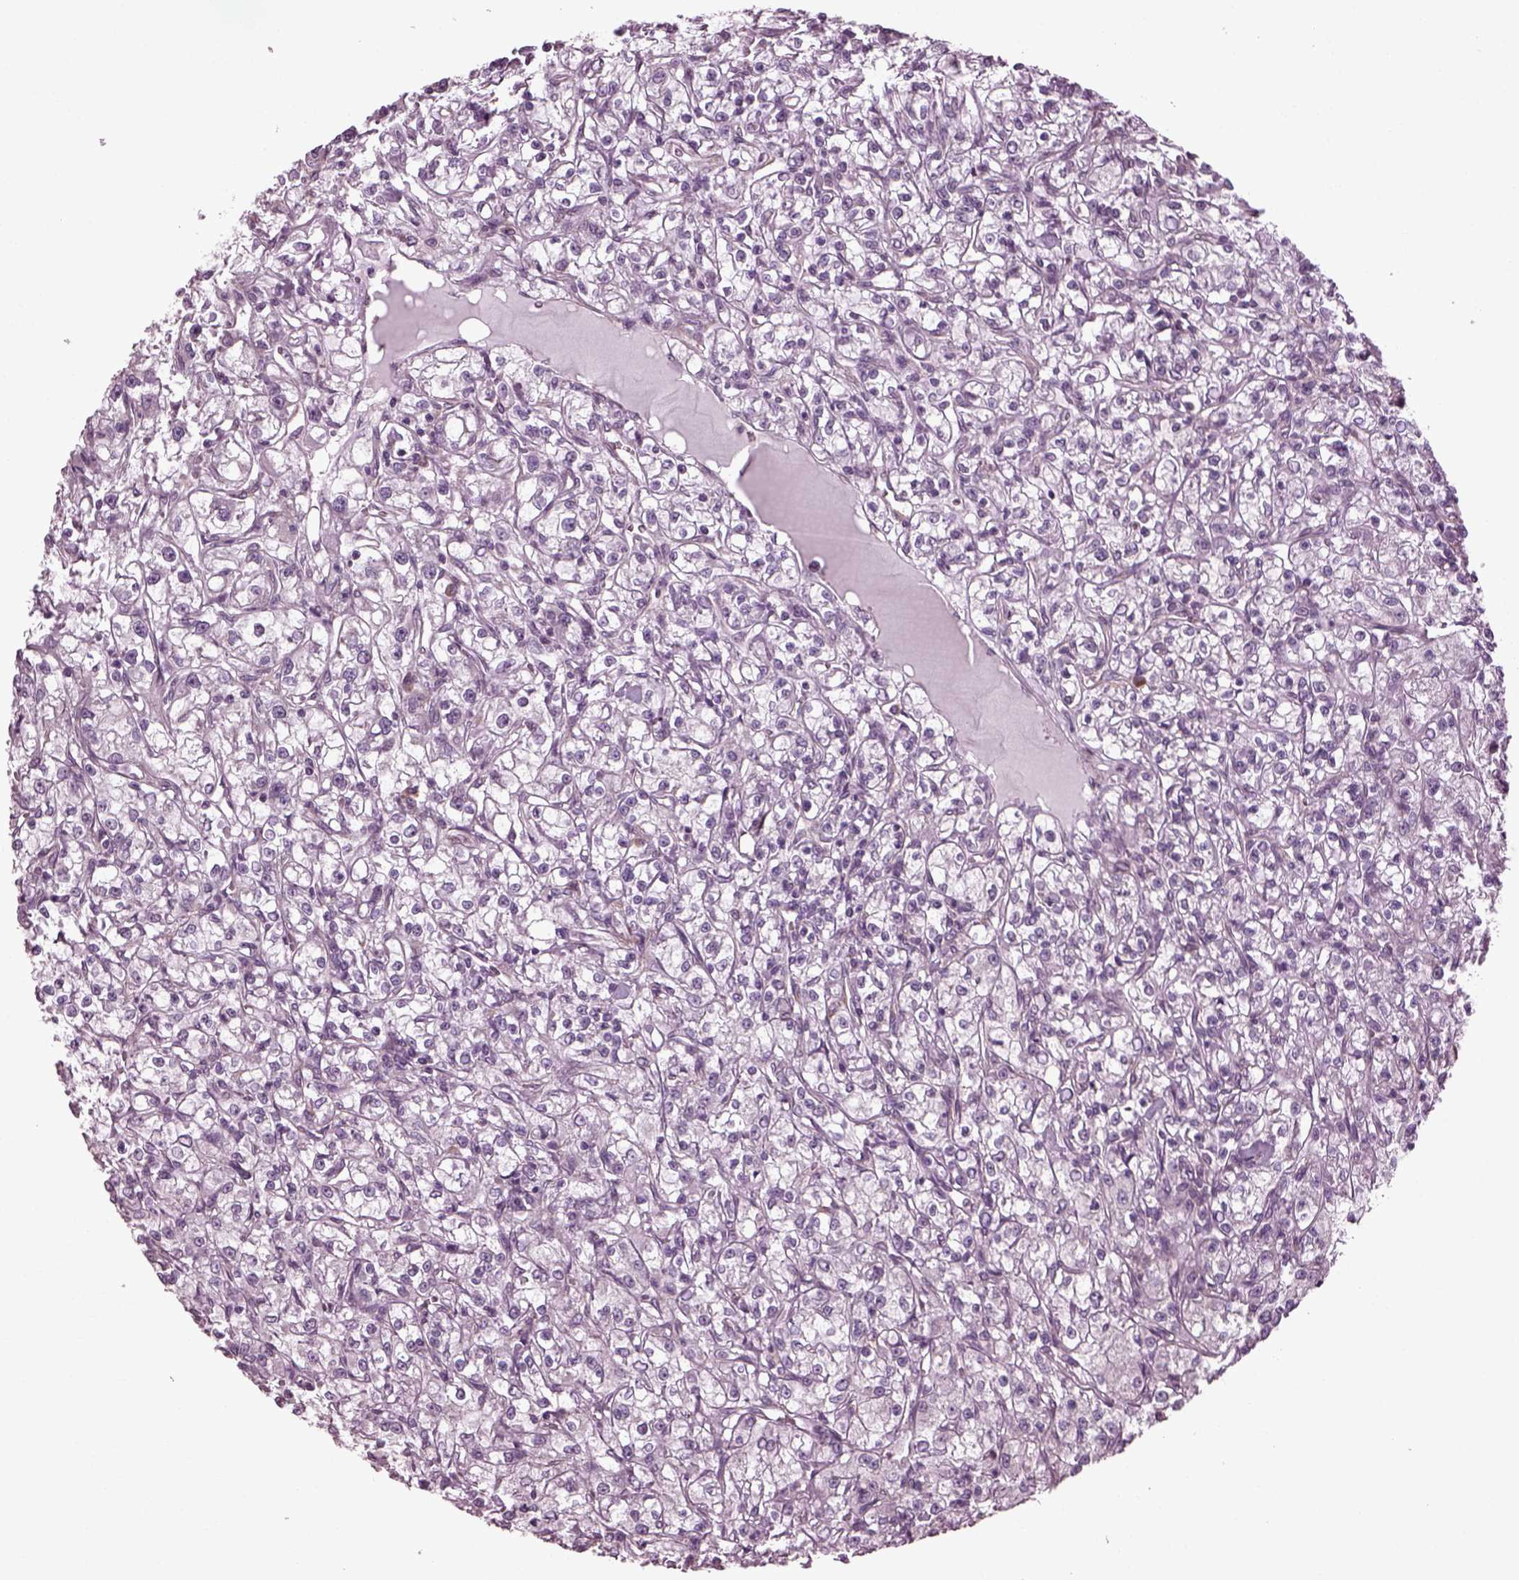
{"staining": {"intensity": "negative", "quantity": "none", "location": "none"}, "tissue": "renal cancer", "cell_type": "Tumor cells", "image_type": "cancer", "snomed": [{"axis": "morphology", "description": "Adenocarcinoma, NOS"}, {"axis": "topography", "description": "Kidney"}], "caption": "DAB immunohistochemical staining of human adenocarcinoma (renal) demonstrates no significant positivity in tumor cells.", "gene": "CABP5", "patient": {"sex": "female", "age": 59}}